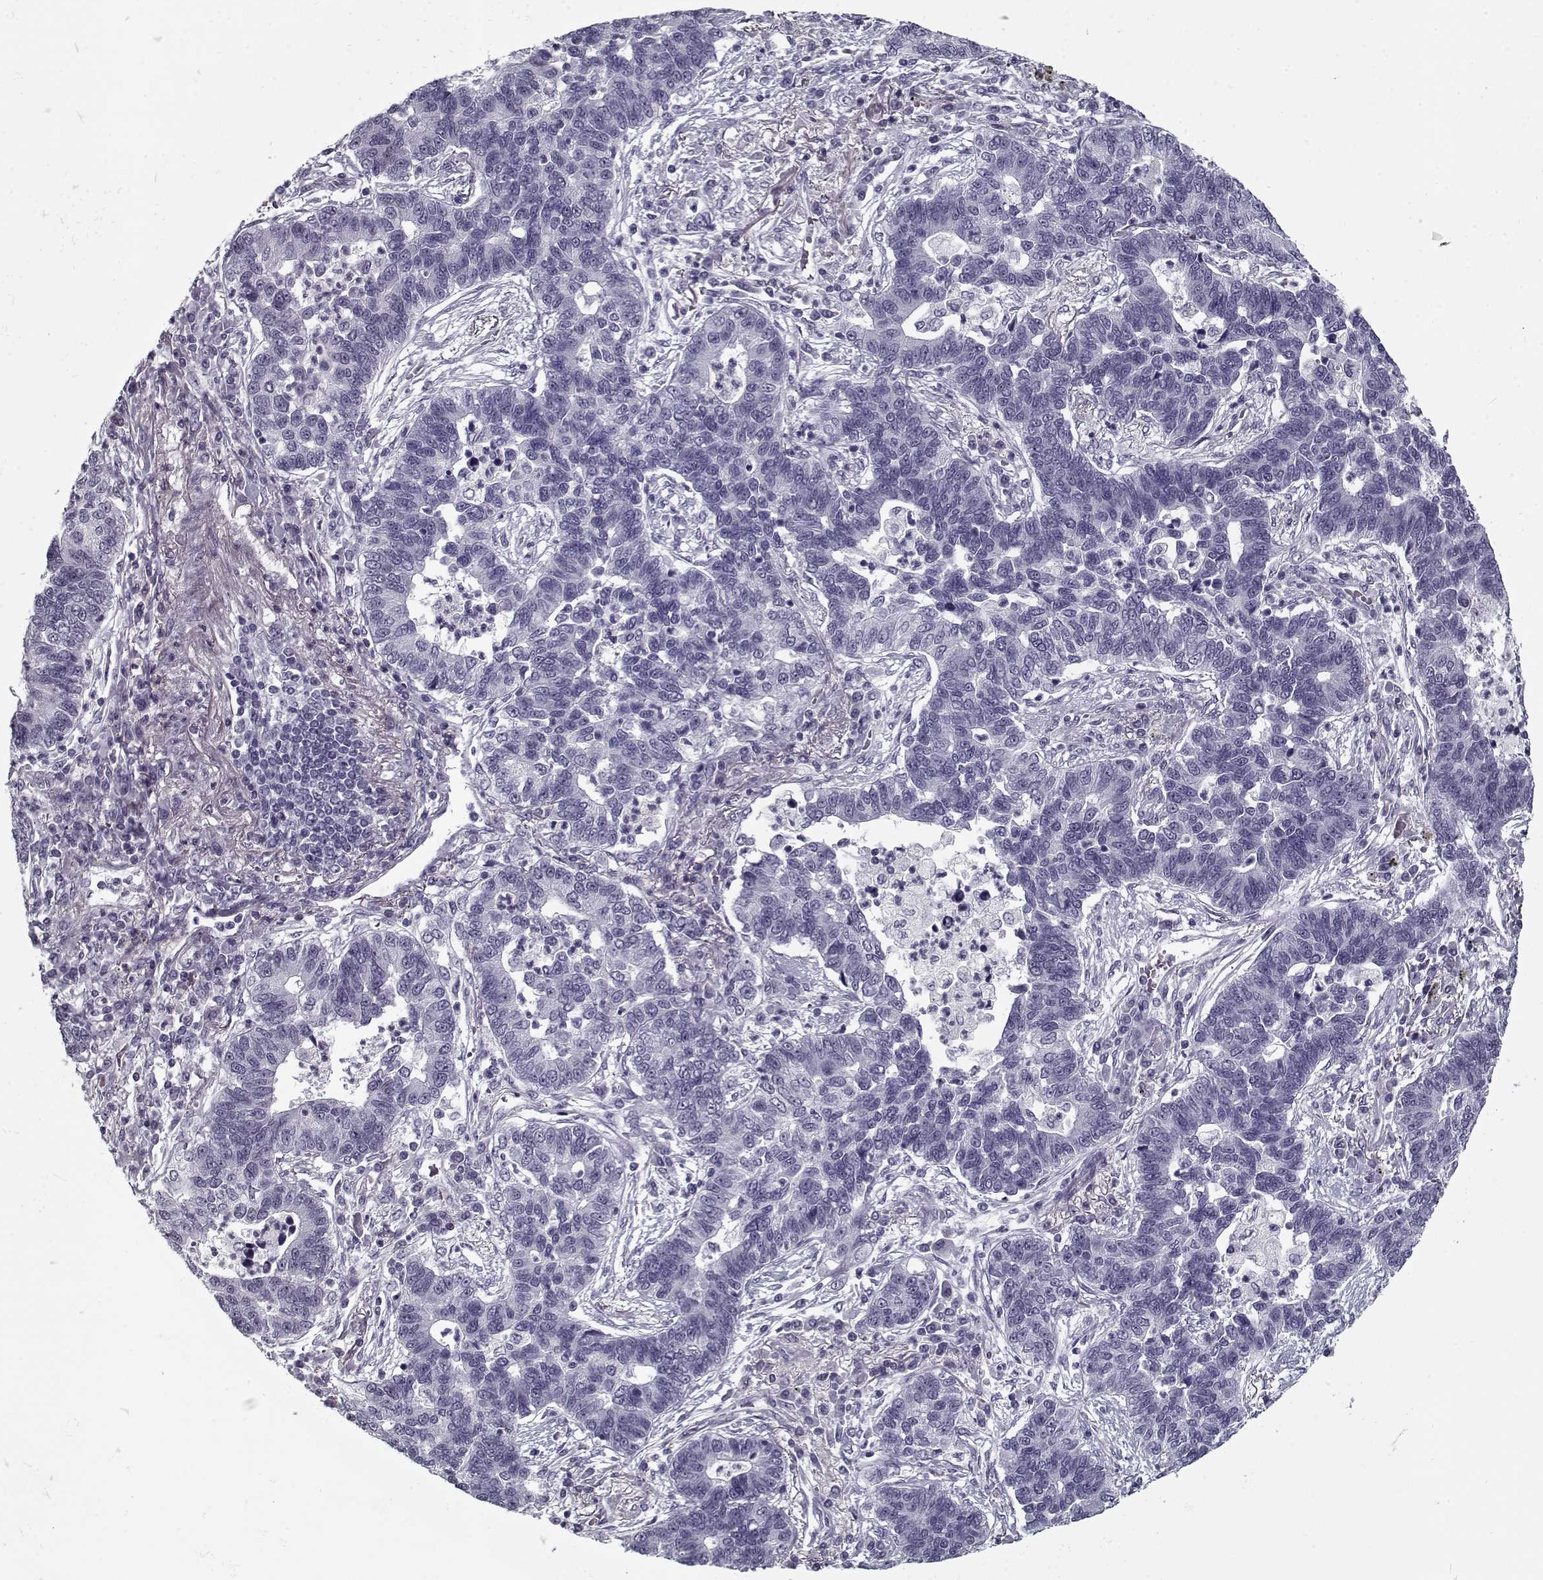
{"staining": {"intensity": "negative", "quantity": "none", "location": "none"}, "tissue": "lung cancer", "cell_type": "Tumor cells", "image_type": "cancer", "snomed": [{"axis": "morphology", "description": "Adenocarcinoma, NOS"}, {"axis": "topography", "description": "Lung"}], "caption": "Immunohistochemical staining of lung cancer (adenocarcinoma) exhibits no significant expression in tumor cells.", "gene": "RNF32", "patient": {"sex": "female", "age": 57}}